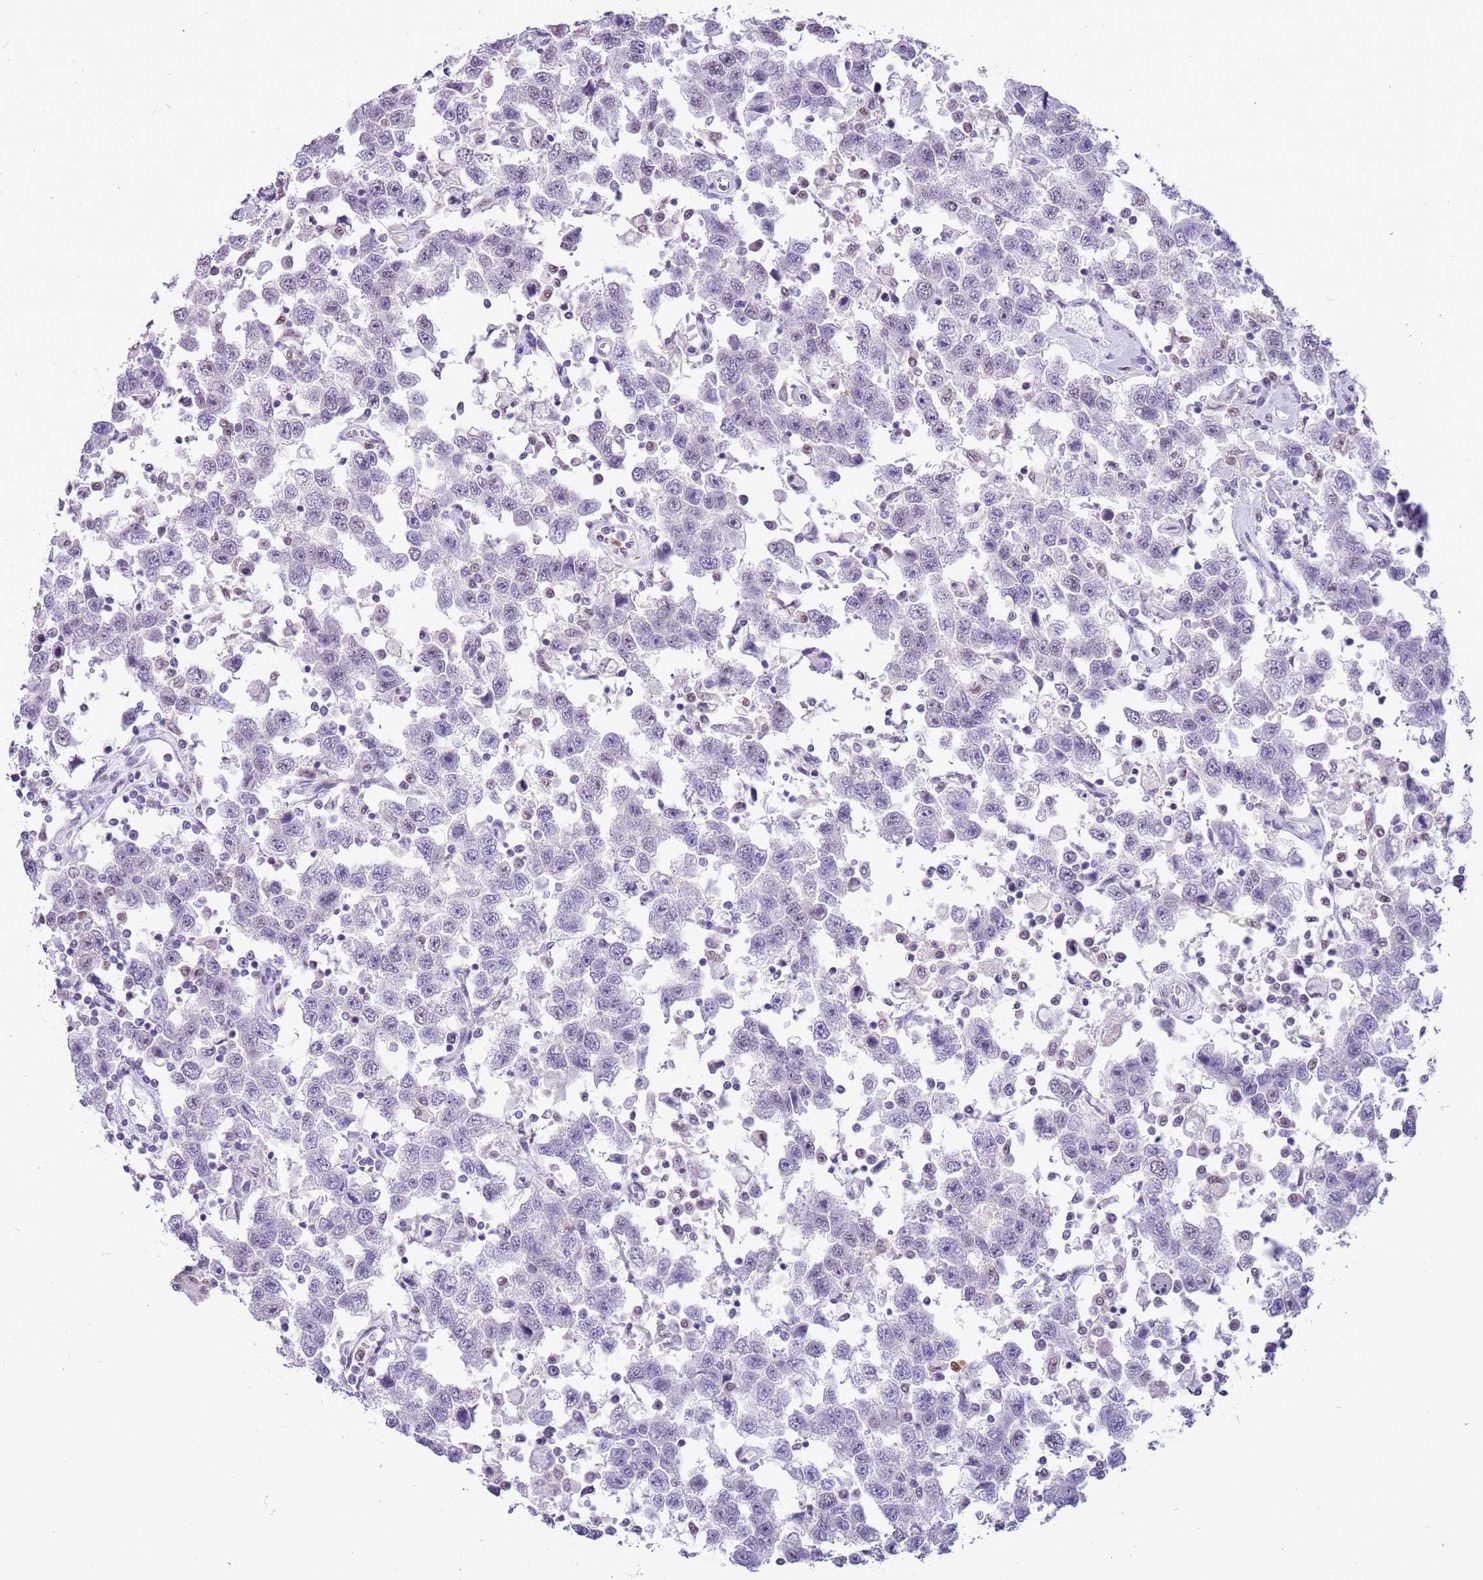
{"staining": {"intensity": "negative", "quantity": "none", "location": "none"}, "tissue": "testis cancer", "cell_type": "Tumor cells", "image_type": "cancer", "snomed": [{"axis": "morphology", "description": "Seminoma, NOS"}, {"axis": "topography", "description": "Testis"}], "caption": "A high-resolution photomicrograph shows IHC staining of testis seminoma, which exhibits no significant positivity in tumor cells.", "gene": "PPP1R17", "patient": {"sex": "male", "age": 41}}